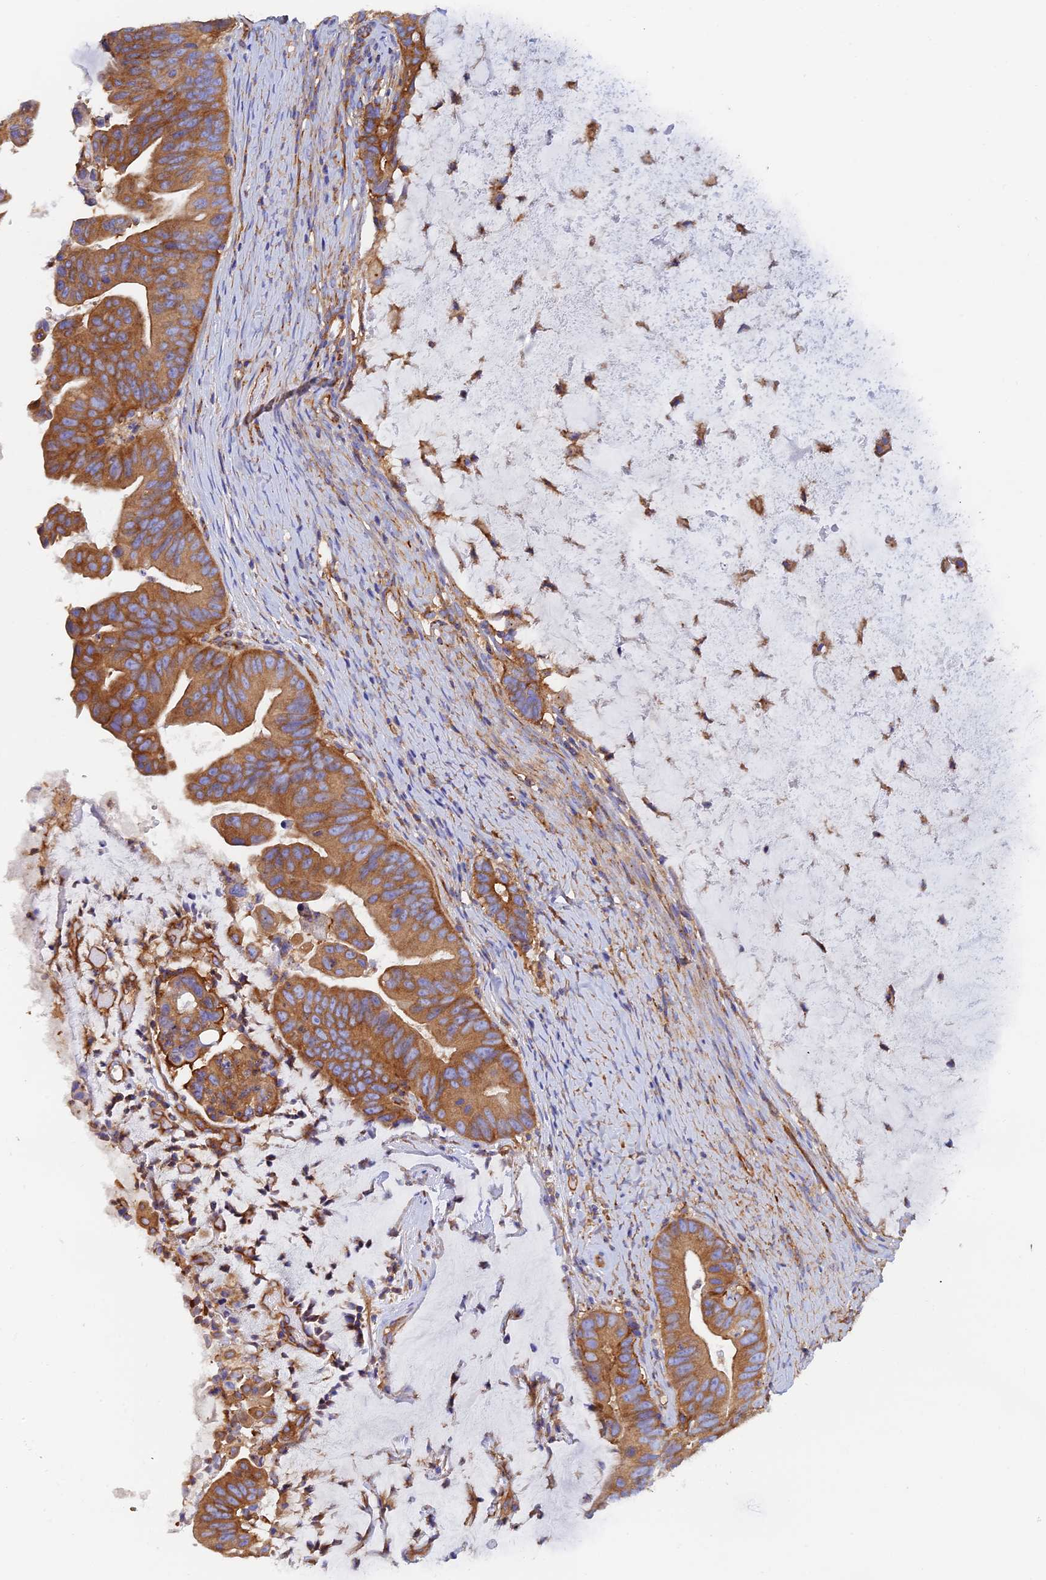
{"staining": {"intensity": "strong", "quantity": ">75%", "location": "cytoplasmic/membranous"}, "tissue": "ovarian cancer", "cell_type": "Tumor cells", "image_type": "cancer", "snomed": [{"axis": "morphology", "description": "Cystadenocarcinoma, mucinous, NOS"}, {"axis": "topography", "description": "Ovary"}], "caption": "Immunohistochemistry of ovarian cancer reveals high levels of strong cytoplasmic/membranous positivity in approximately >75% of tumor cells.", "gene": "DCTN2", "patient": {"sex": "female", "age": 61}}